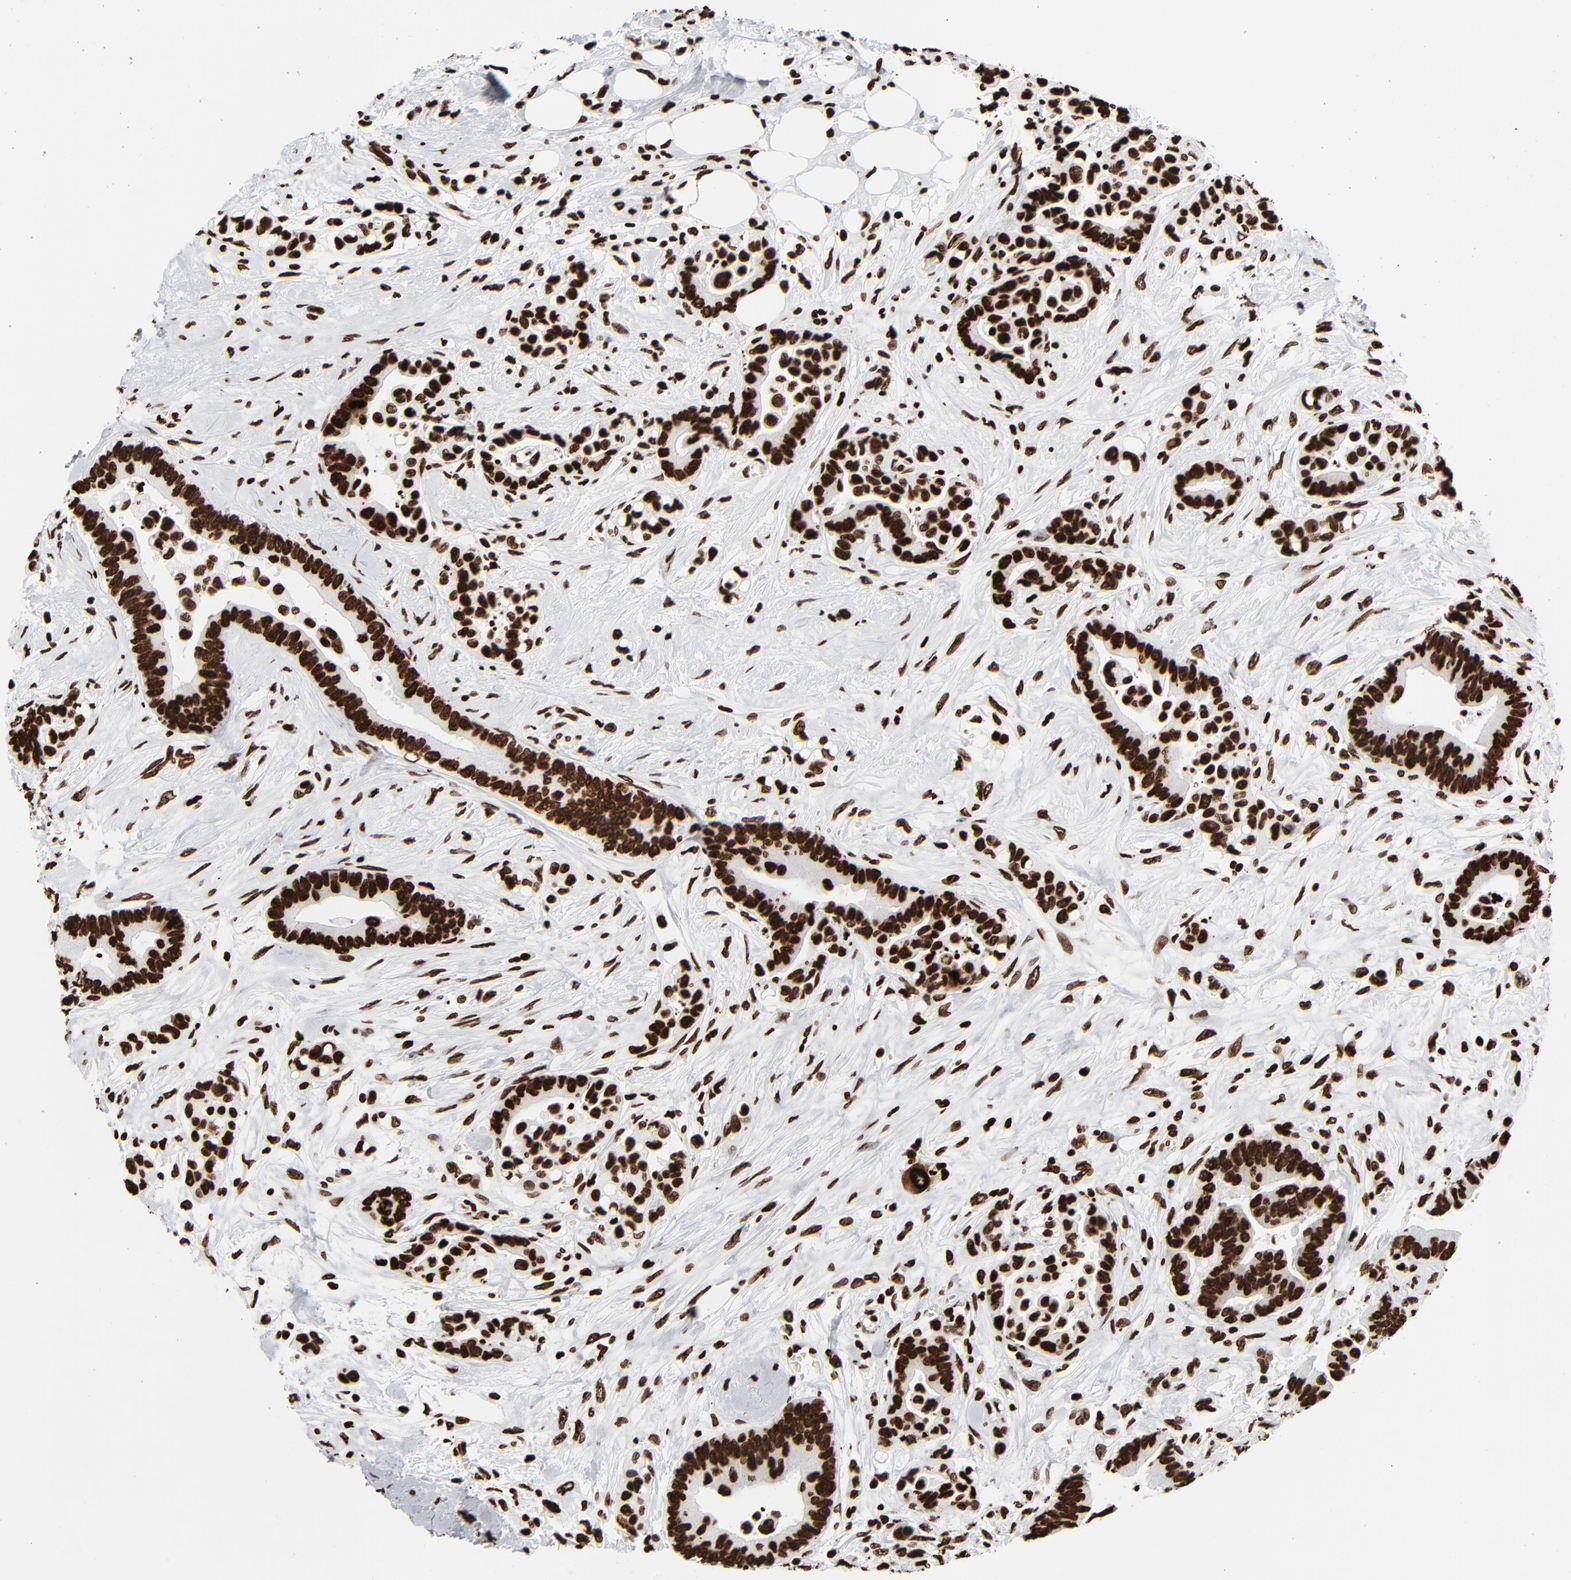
{"staining": {"intensity": "strong", "quantity": ">75%", "location": "nuclear"}, "tissue": "colorectal cancer", "cell_type": "Tumor cells", "image_type": "cancer", "snomed": [{"axis": "morphology", "description": "Adenocarcinoma, NOS"}, {"axis": "topography", "description": "Colon"}], "caption": "A photomicrograph of colorectal cancer stained for a protein shows strong nuclear brown staining in tumor cells.", "gene": "H3-4", "patient": {"sex": "male", "age": 82}}